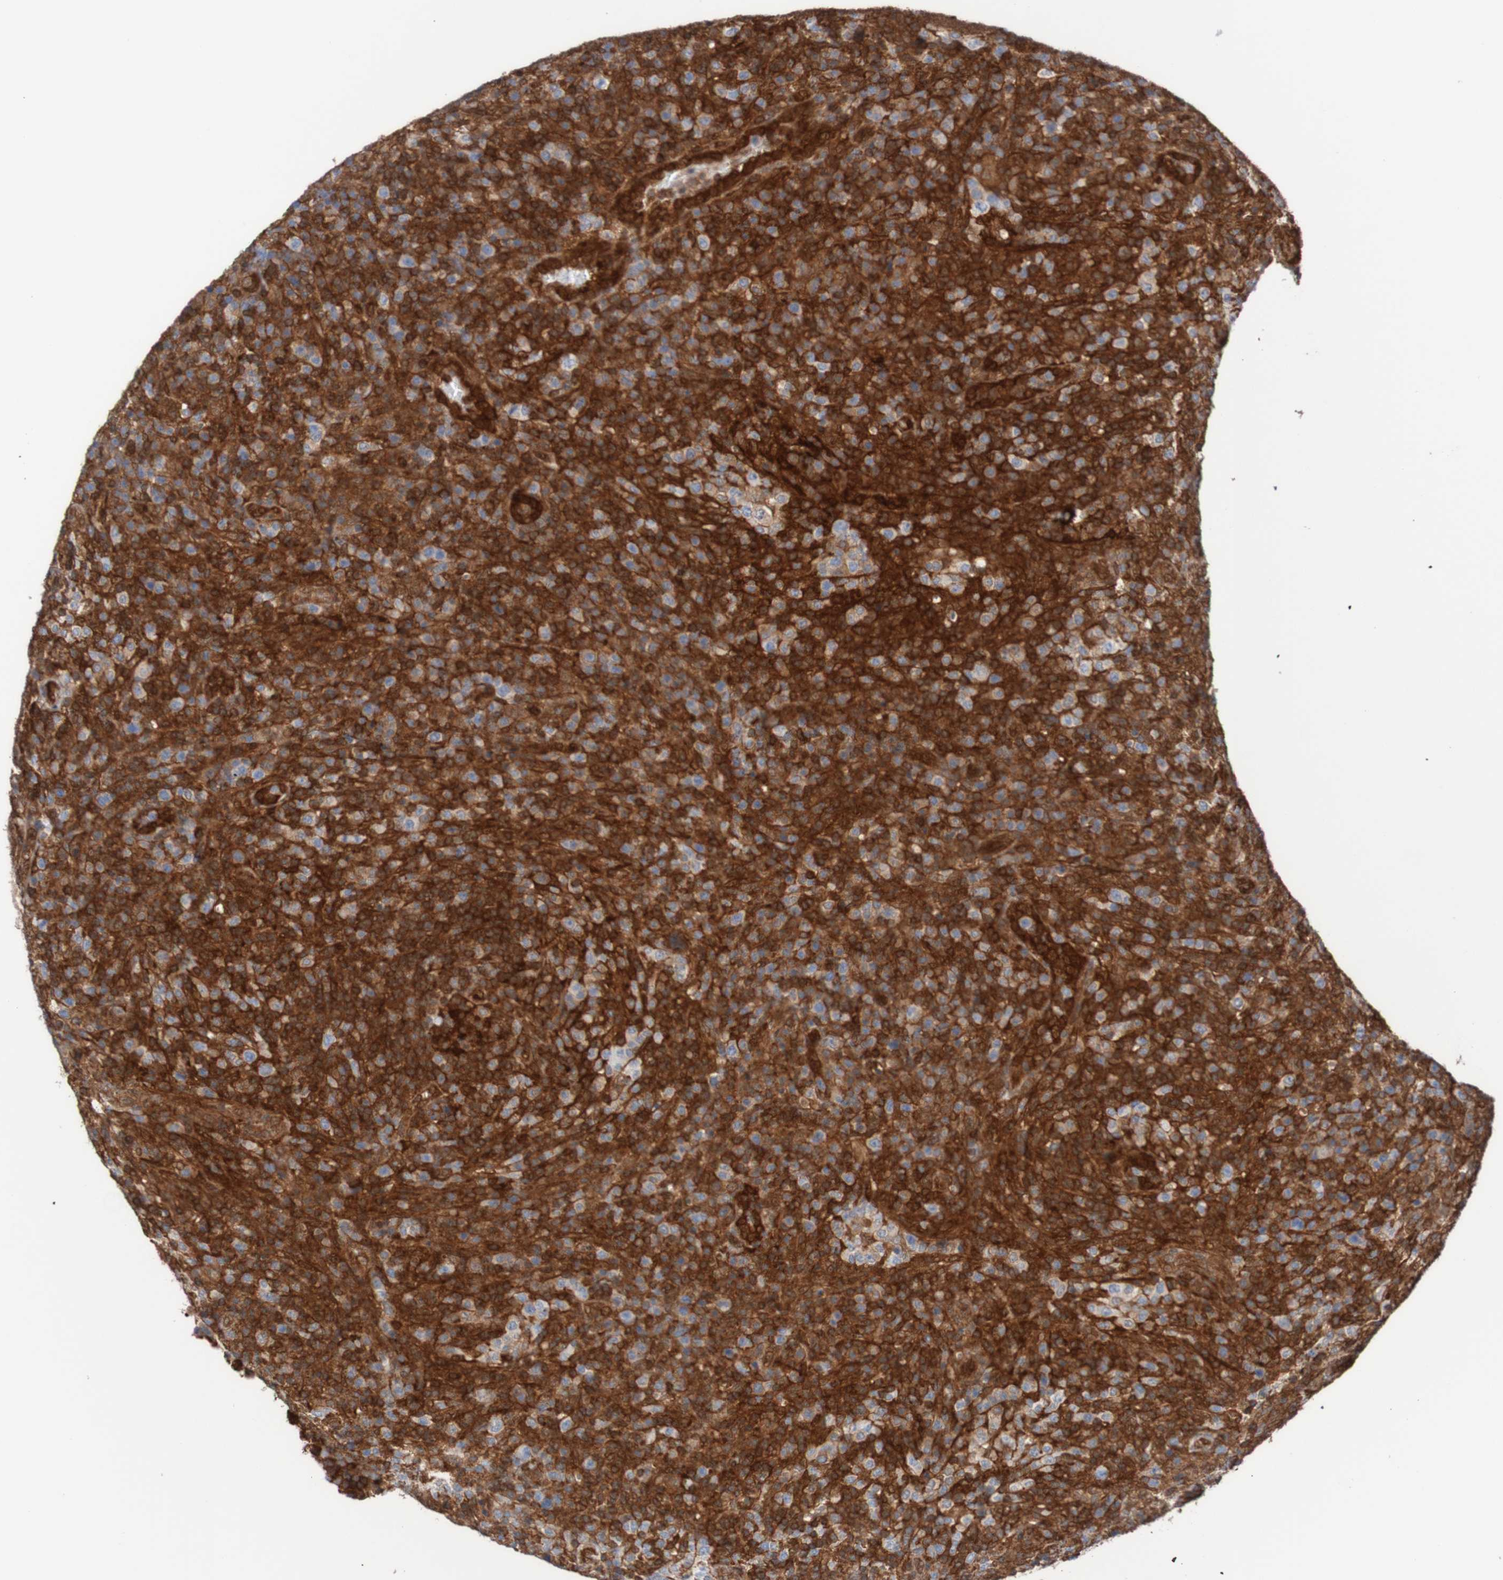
{"staining": {"intensity": "negative", "quantity": "none", "location": "none"}, "tissue": "lymphoma", "cell_type": "Tumor cells", "image_type": "cancer", "snomed": [{"axis": "morphology", "description": "Malignant lymphoma, non-Hodgkin's type, High grade"}, {"axis": "topography", "description": "Lymph node"}], "caption": "IHC of human malignant lymphoma, non-Hodgkin's type (high-grade) displays no positivity in tumor cells.", "gene": "RIGI", "patient": {"sex": "female", "age": 76}}